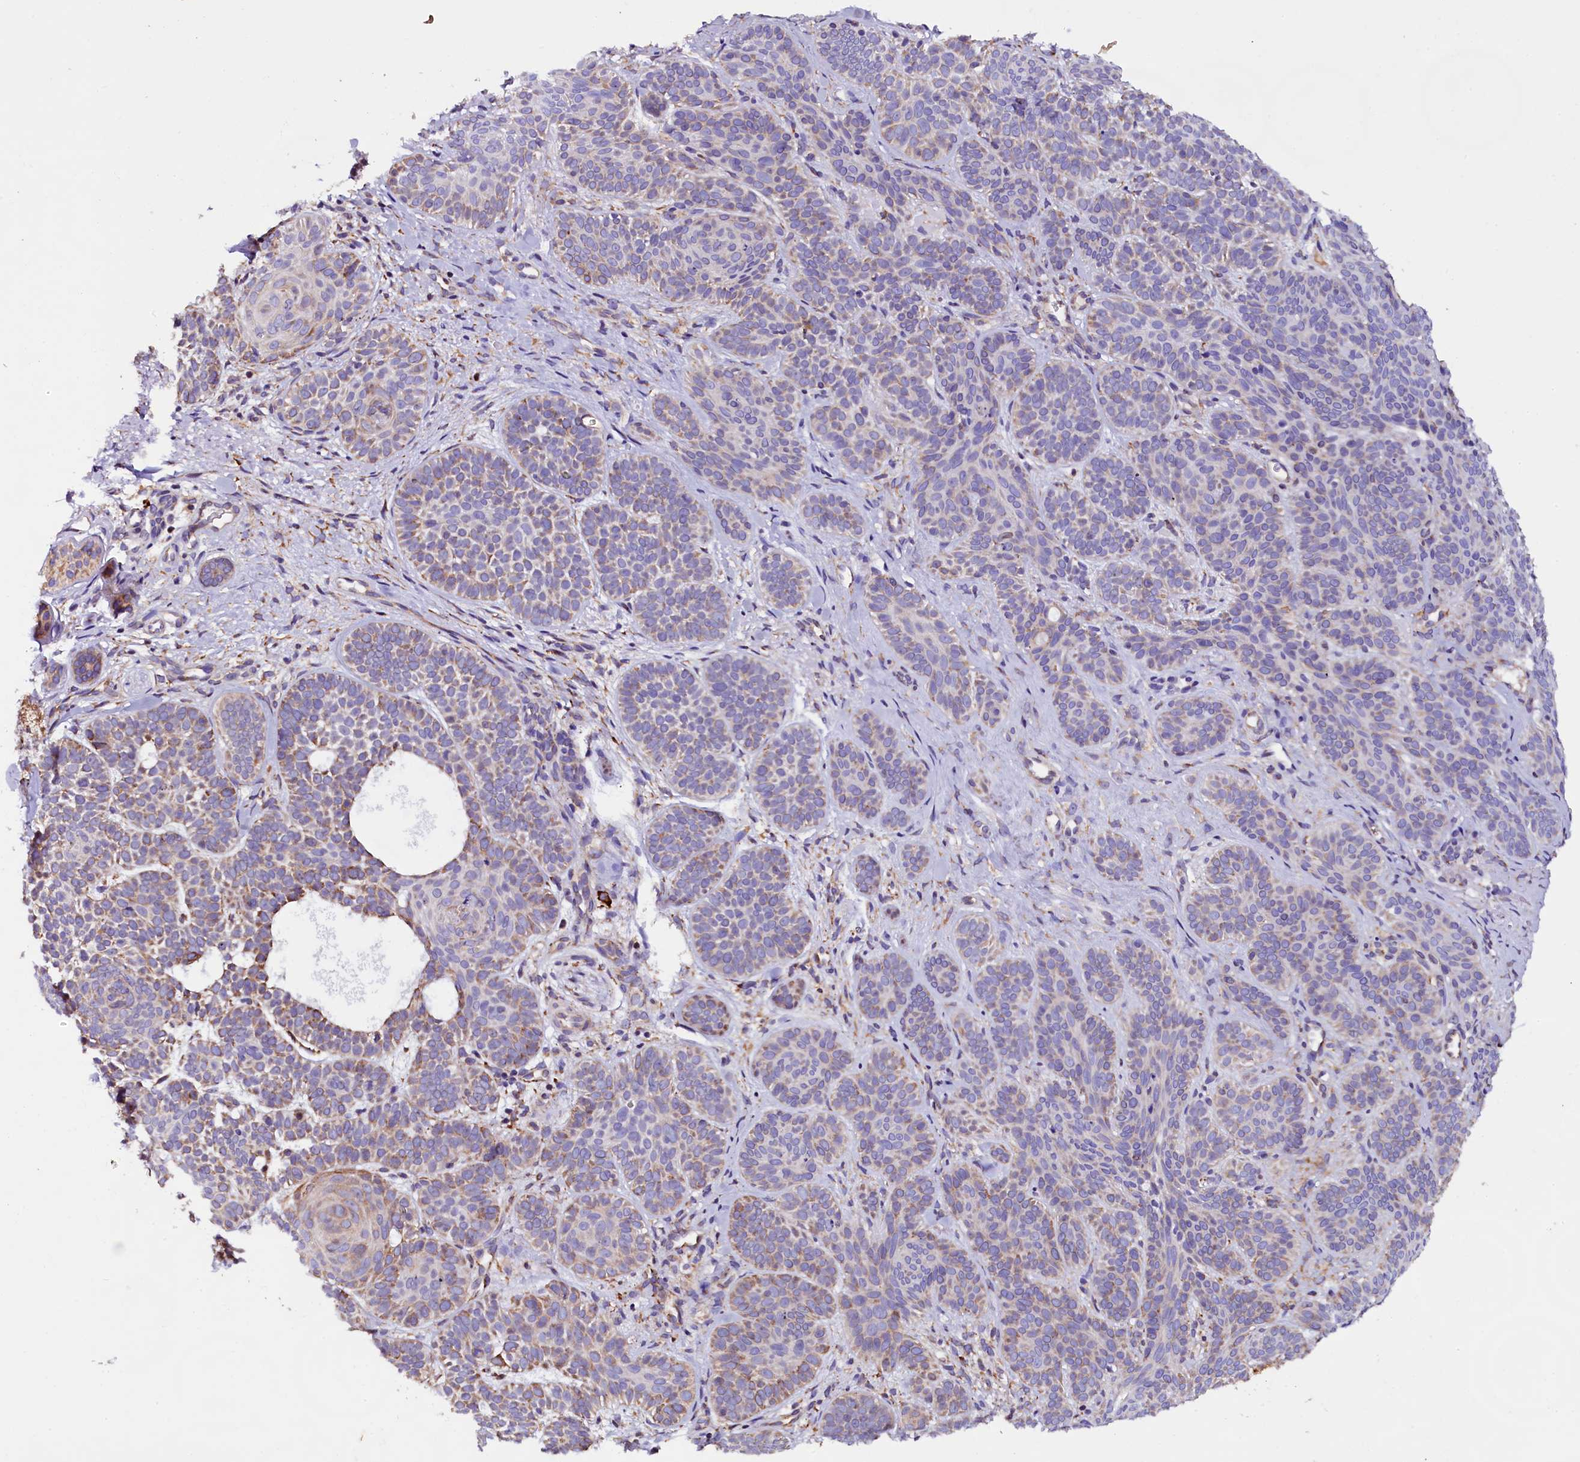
{"staining": {"intensity": "moderate", "quantity": "25%-75%", "location": "cytoplasmic/membranous"}, "tissue": "skin cancer", "cell_type": "Tumor cells", "image_type": "cancer", "snomed": [{"axis": "morphology", "description": "Basal cell carcinoma"}, {"axis": "topography", "description": "Skin"}], "caption": "Moderate cytoplasmic/membranous protein expression is seen in approximately 25%-75% of tumor cells in basal cell carcinoma (skin).", "gene": "CAPS2", "patient": {"sex": "male", "age": 85}}